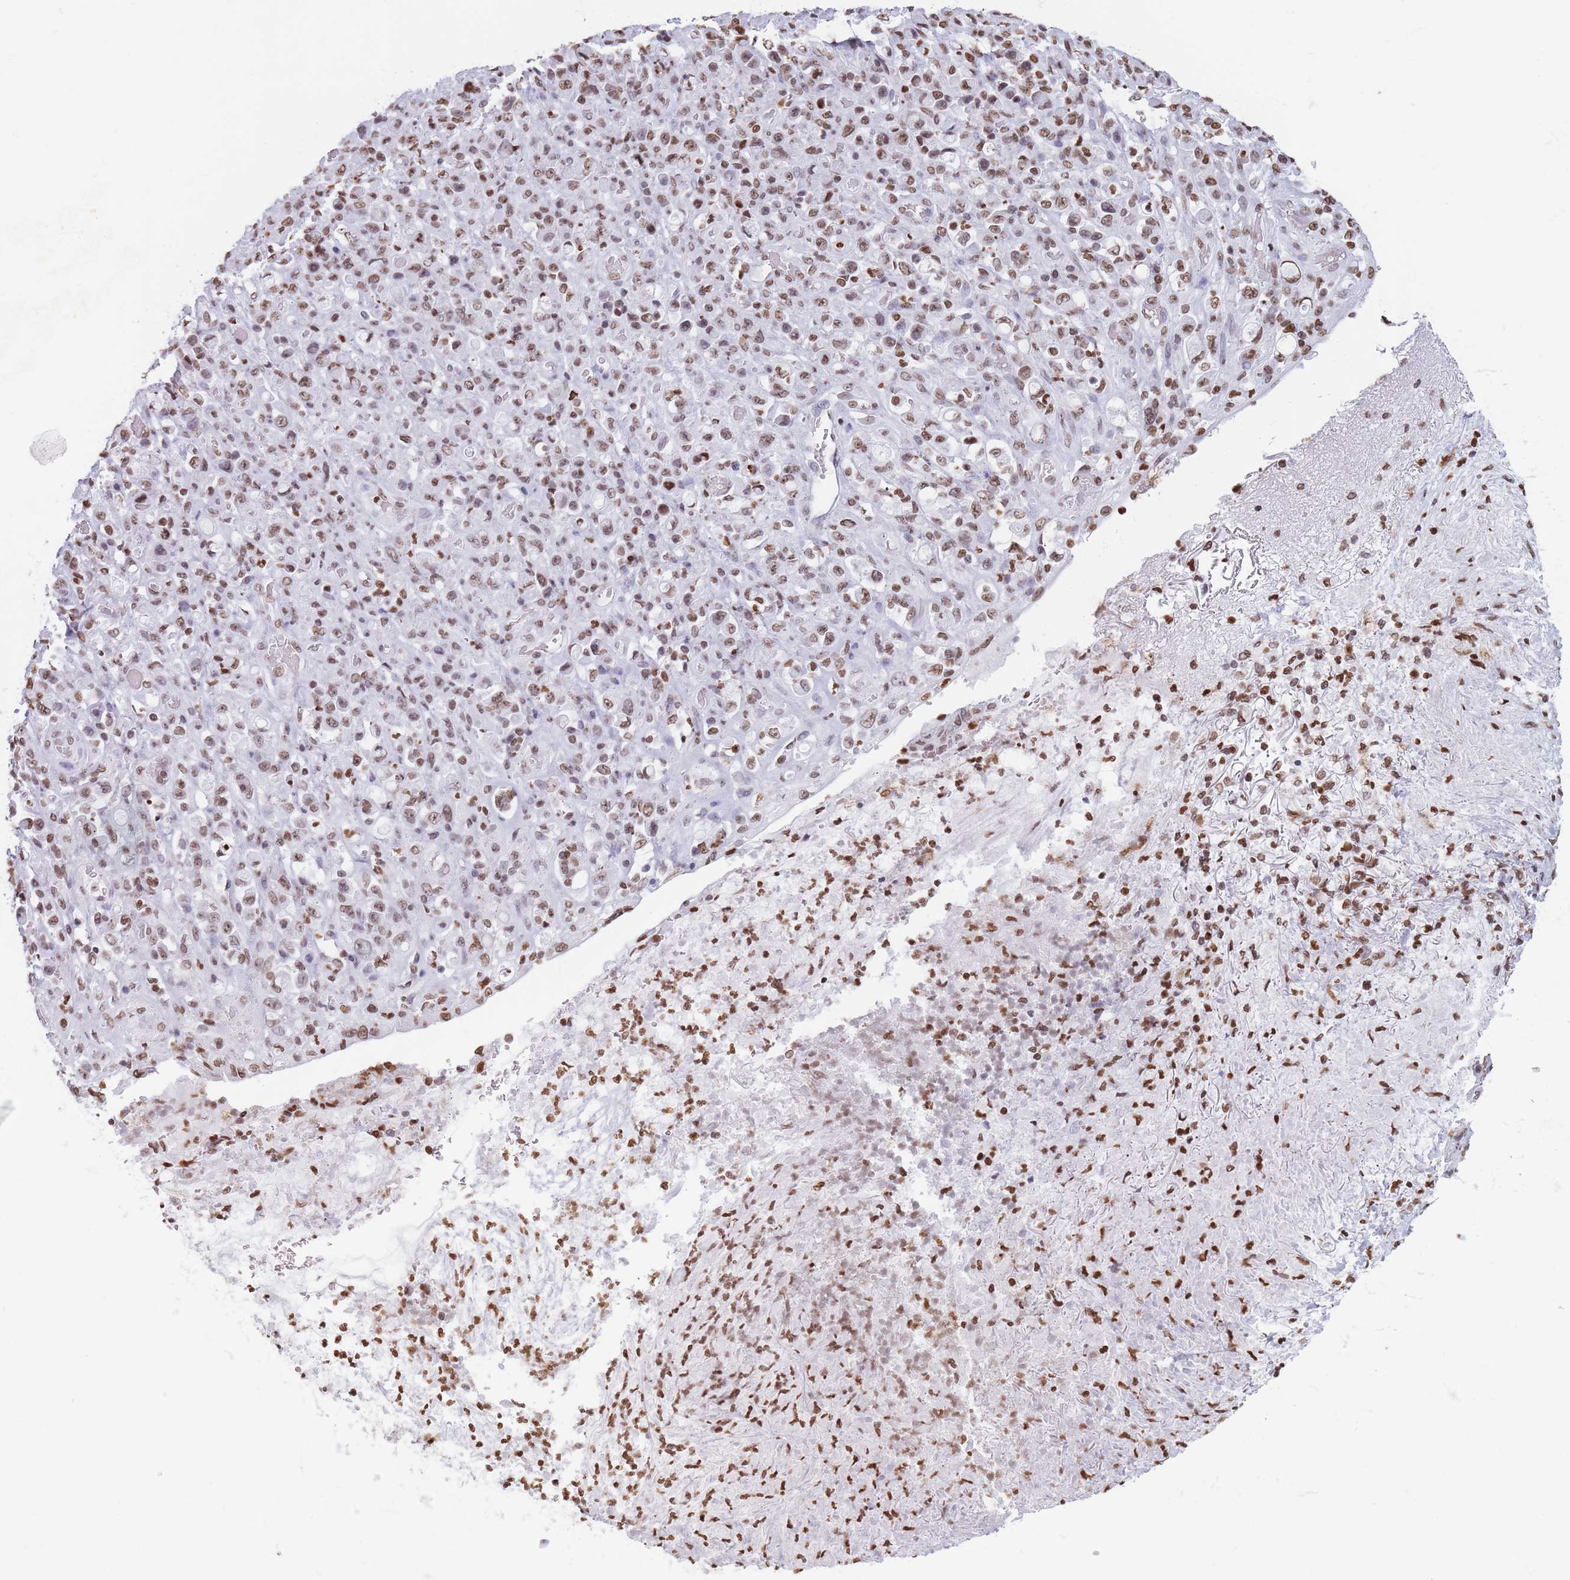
{"staining": {"intensity": "weak", "quantity": ">75%", "location": "nuclear"}, "tissue": "stomach cancer", "cell_type": "Tumor cells", "image_type": "cancer", "snomed": [{"axis": "morphology", "description": "Normal tissue, NOS"}, {"axis": "morphology", "description": "Adenocarcinoma, NOS"}, {"axis": "topography", "description": "Stomach"}], "caption": "Immunohistochemical staining of stomach cancer (adenocarcinoma) shows weak nuclear protein positivity in about >75% of tumor cells. (brown staining indicates protein expression, while blue staining denotes nuclei).", "gene": "RYK", "patient": {"sex": "female", "age": 79}}